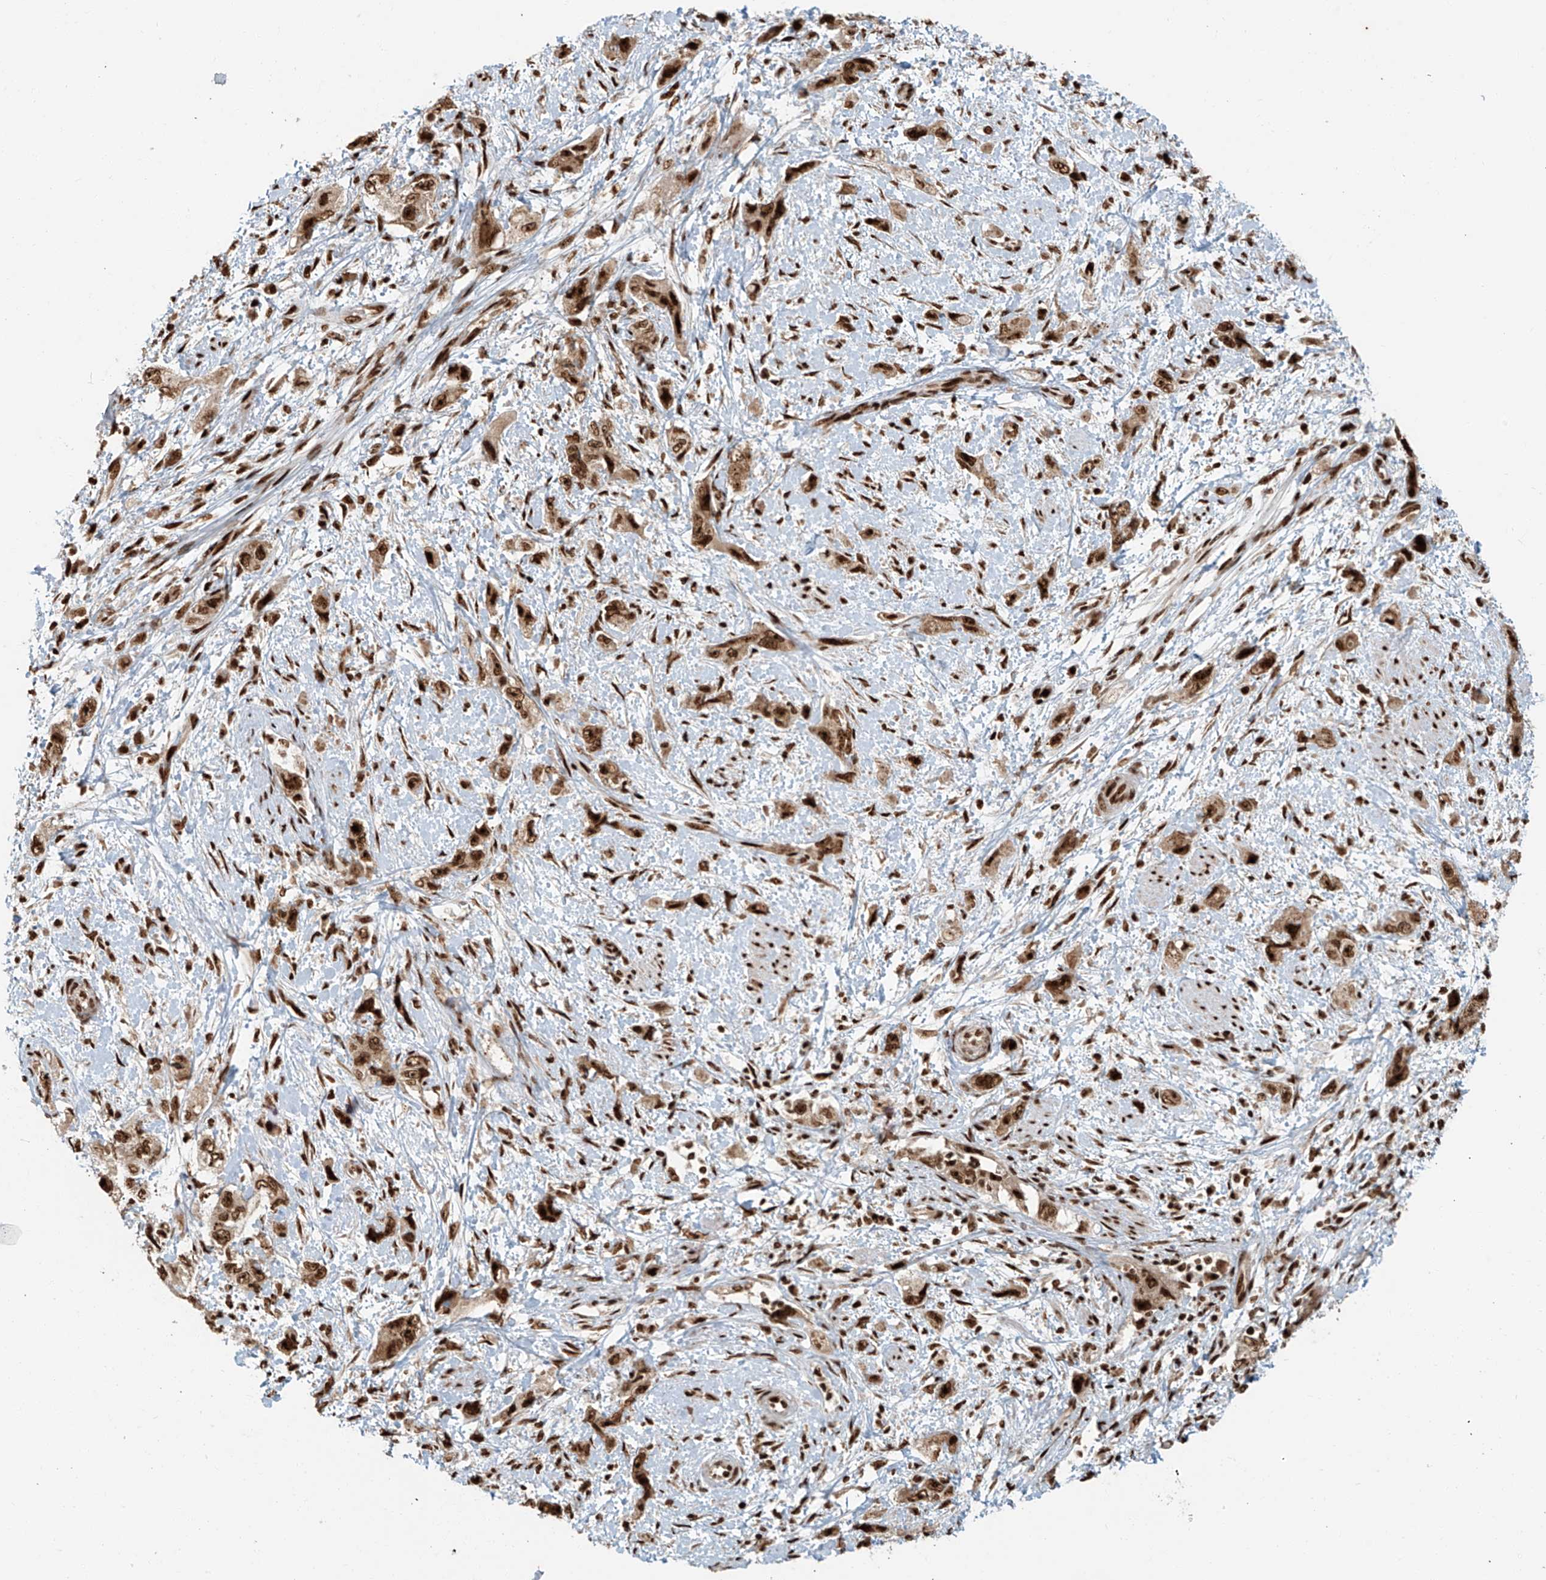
{"staining": {"intensity": "strong", "quantity": ">75%", "location": "cytoplasmic/membranous,nuclear"}, "tissue": "pancreatic cancer", "cell_type": "Tumor cells", "image_type": "cancer", "snomed": [{"axis": "morphology", "description": "Adenocarcinoma, NOS"}, {"axis": "topography", "description": "Pancreas"}], "caption": "DAB (3,3'-diaminobenzidine) immunohistochemical staining of human pancreatic cancer exhibits strong cytoplasmic/membranous and nuclear protein positivity in about >75% of tumor cells. (IHC, brightfield microscopy, high magnification).", "gene": "FAM193B", "patient": {"sex": "female", "age": 73}}